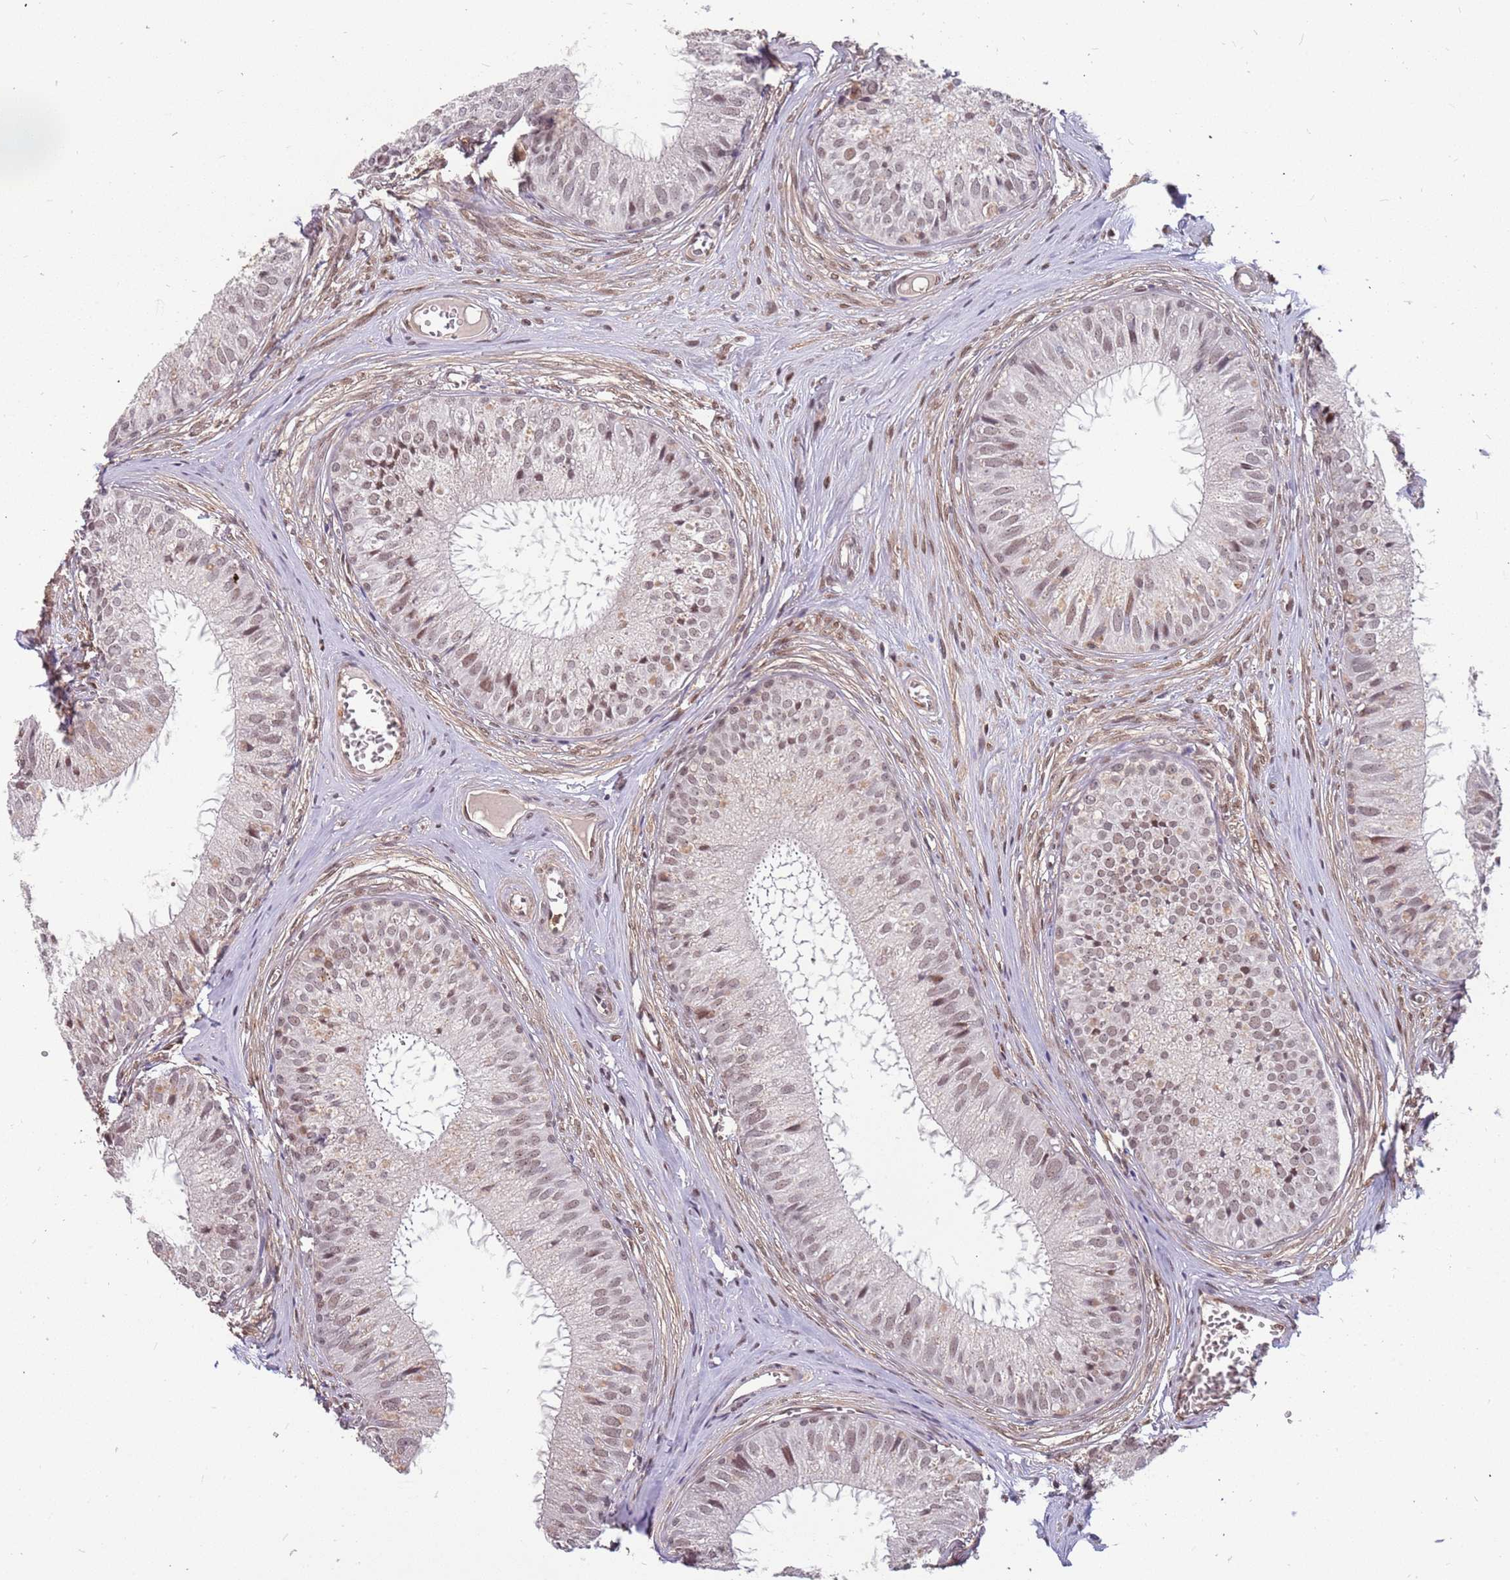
{"staining": {"intensity": "weak", "quantity": ">75%", "location": "nuclear"}, "tissue": "epididymis", "cell_type": "Glandular cells", "image_type": "normal", "snomed": [{"axis": "morphology", "description": "Normal tissue, NOS"}, {"axis": "topography", "description": "Epididymis"}], "caption": "DAB (3,3'-diaminobenzidine) immunohistochemical staining of normal epididymis reveals weak nuclear protein staining in about >75% of glandular cells. The protein is stained brown, and the nuclei are stained in blue (DAB (3,3'-diaminobenzidine) IHC with brightfield microscopy, high magnification).", "gene": "GBP2", "patient": {"sex": "male", "age": 36}}